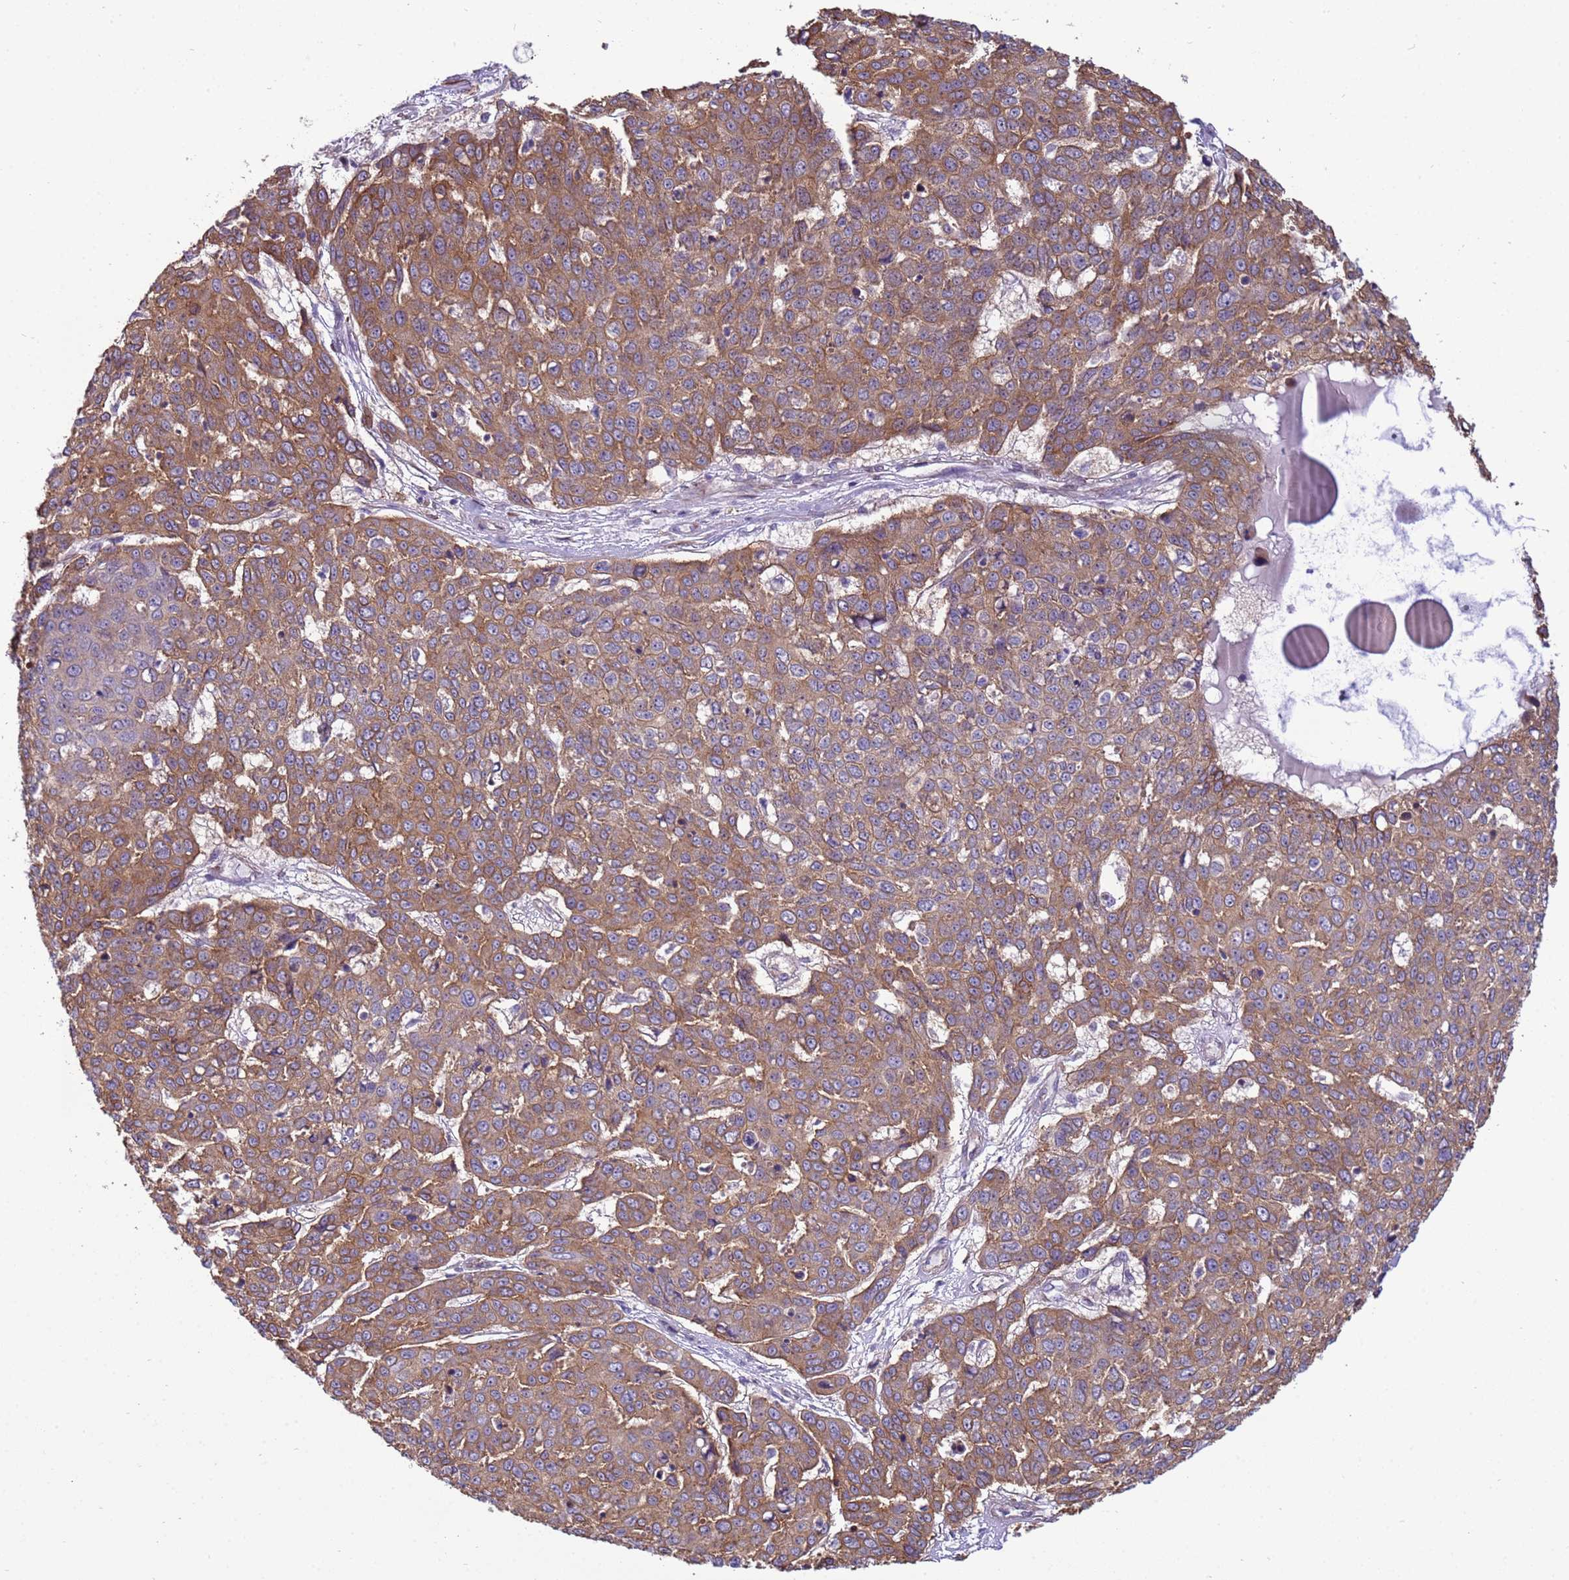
{"staining": {"intensity": "moderate", "quantity": ">75%", "location": "cytoplasmic/membranous"}, "tissue": "skin cancer", "cell_type": "Tumor cells", "image_type": "cancer", "snomed": [{"axis": "morphology", "description": "Squamous cell carcinoma, NOS"}, {"axis": "topography", "description": "Skin"}], "caption": "Immunohistochemistry (IHC) (DAB (3,3'-diaminobenzidine)) staining of skin cancer demonstrates moderate cytoplasmic/membranous protein expression in approximately >75% of tumor cells.", "gene": "ITGB4", "patient": {"sex": "male", "age": 71}}